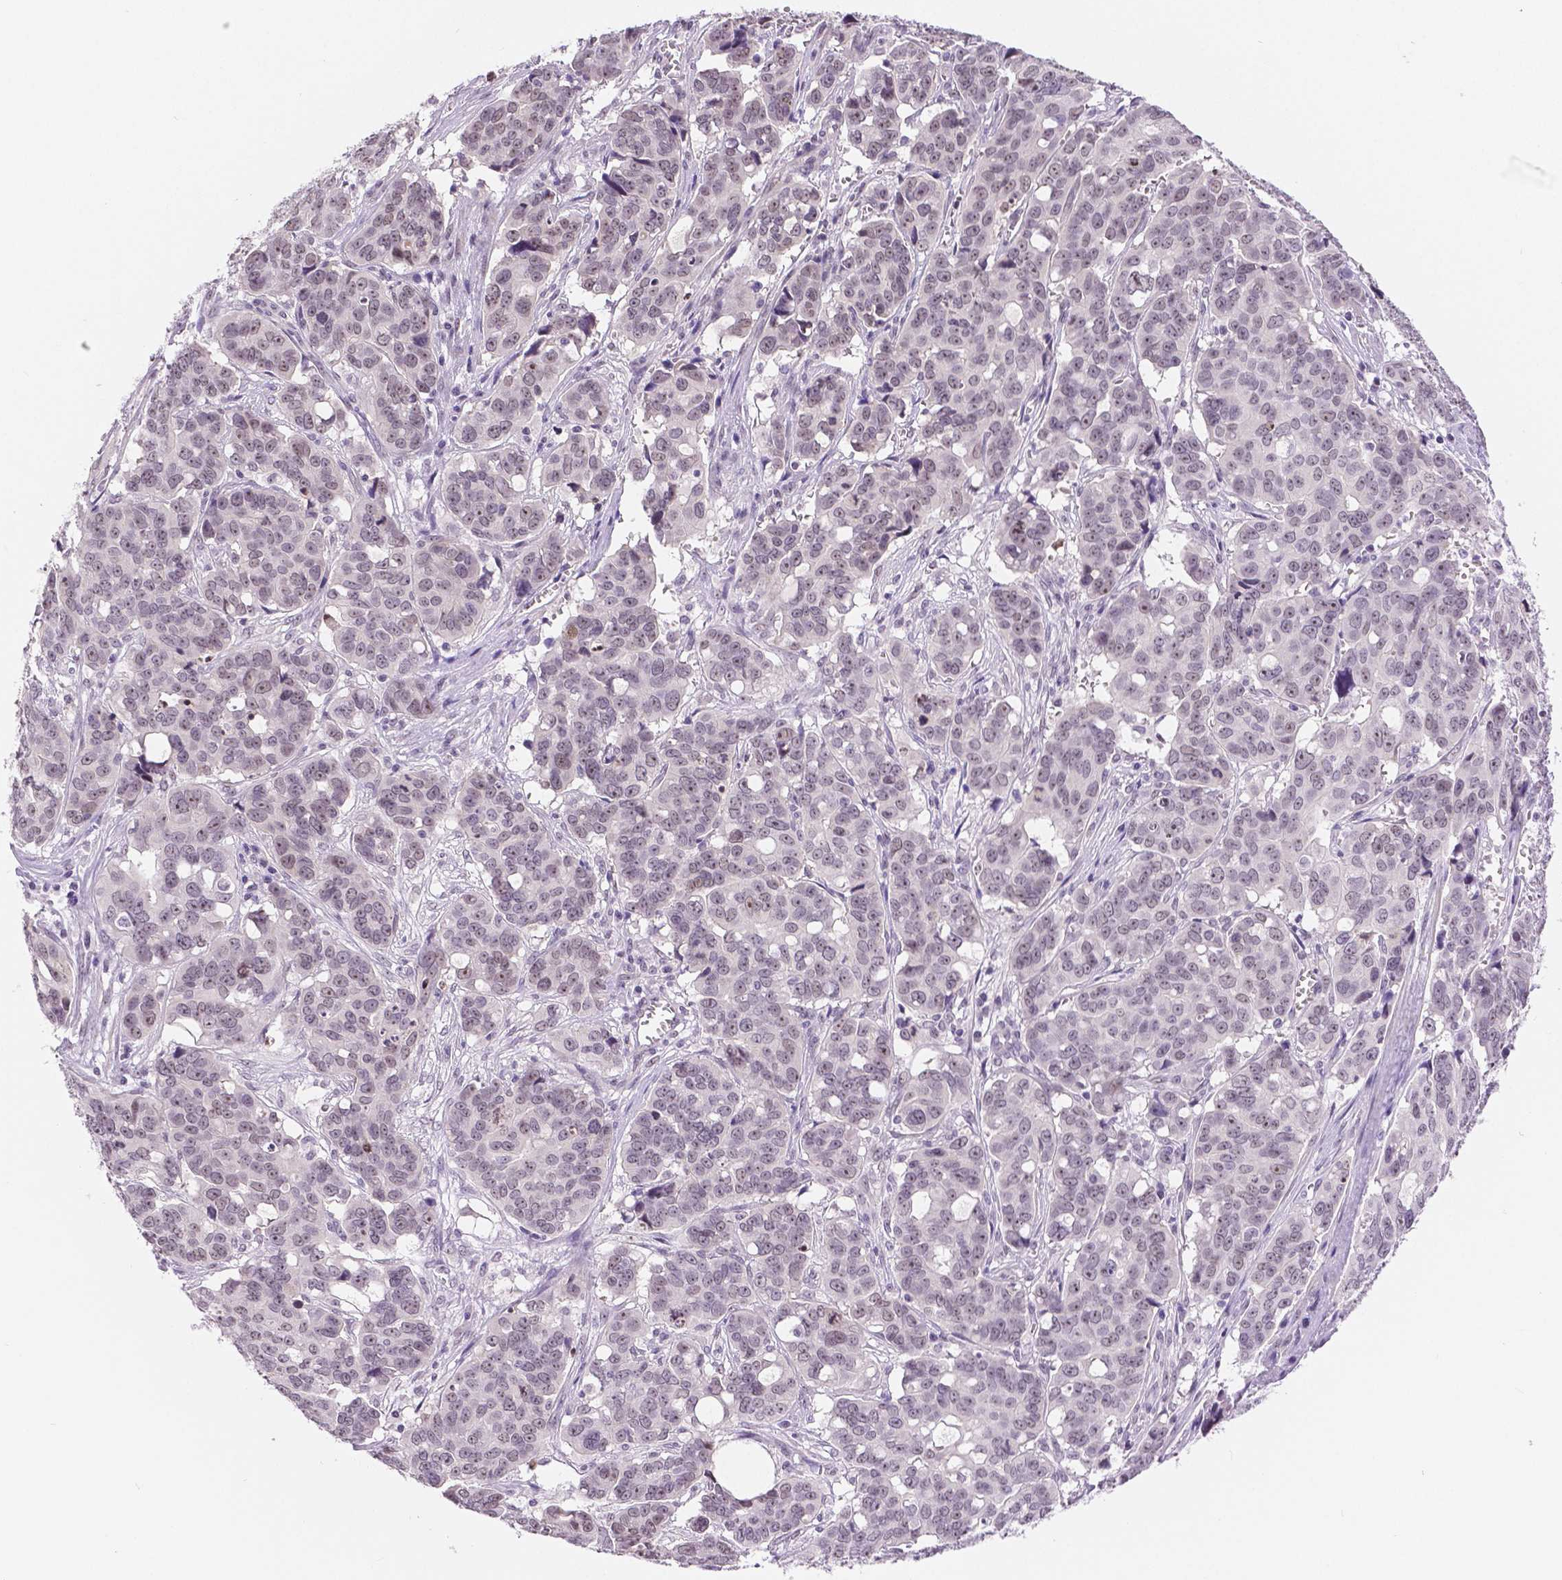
{"staining": {"intensity": "weak", "quantity": "<25%", "location": "nuclear"}, "tissue": "ovarian cancer", "cell_type": "Tumor cells", "image_type": "cancer", "snomed": [{"axis": "morphology", "description": "Carcinoma, endometroid"}, {"axis": "topography", "description": "Ovary"}], "caption": "Ovarian endometroid carcinoma stained for a protein using immunohistochemistry exhibits no positivity tumor cells.", "gene": "NHP2", "patient": {"sex": "female", "age": 78}}